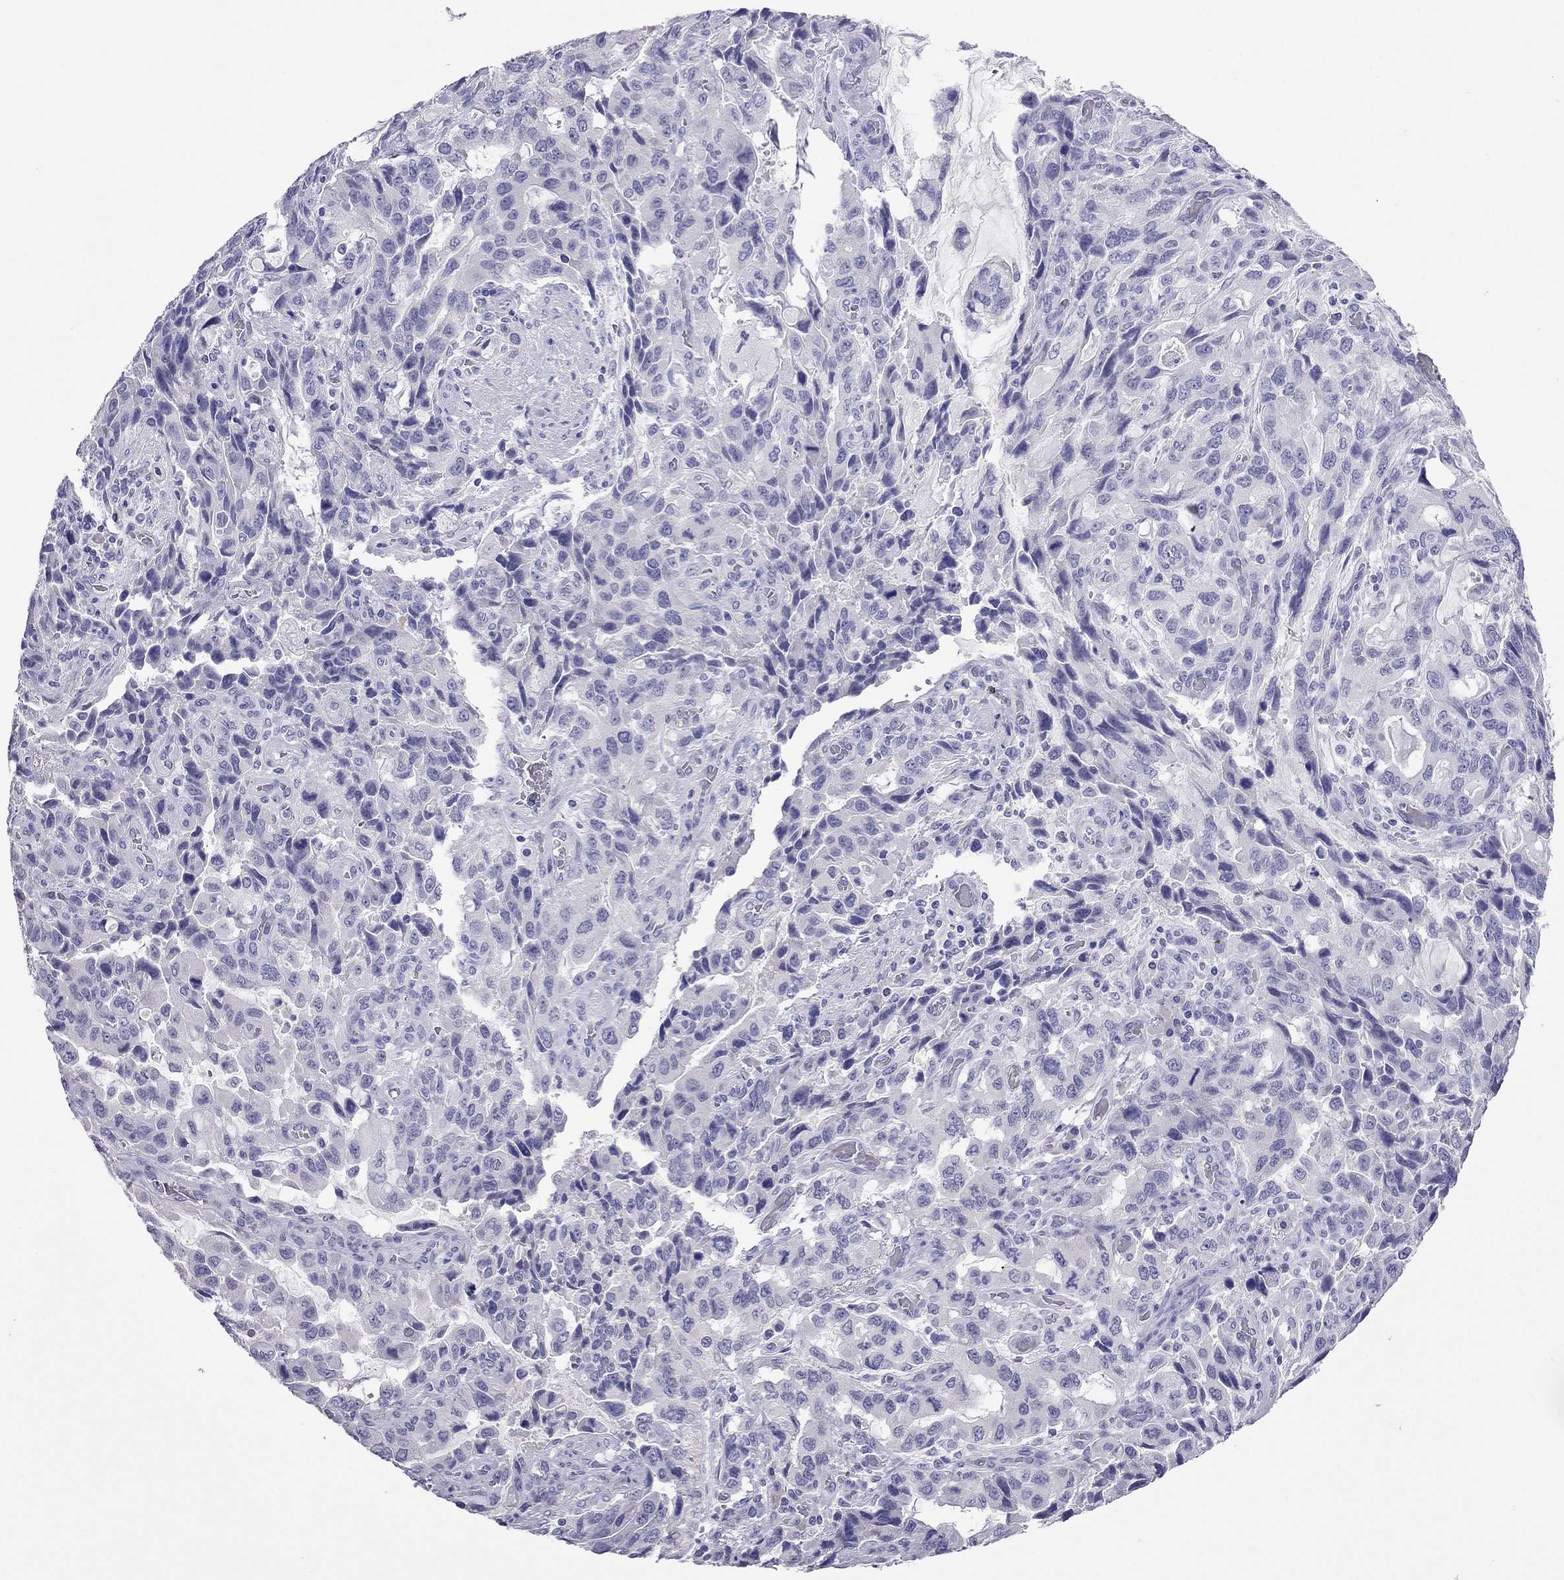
{"staining": {"intensity": "negative", "quantity": "none", "location": "none"}, "tissue": "stomach cancer", "cell_type": "Tumor cells", "image_type": "cancer", "snomed": [{"axis": "morphology", "description": "Adenocarcinoma, NOS"}, {"axis": "topography", "description": "Stomach, upper"}], "caption": "Adenocarcinoma (stomach) was stained to show a protein in brown. There is no significant staining in tumor cells.", "gene": "ODF4", "patient": {"sex": "male", "age": 85}}